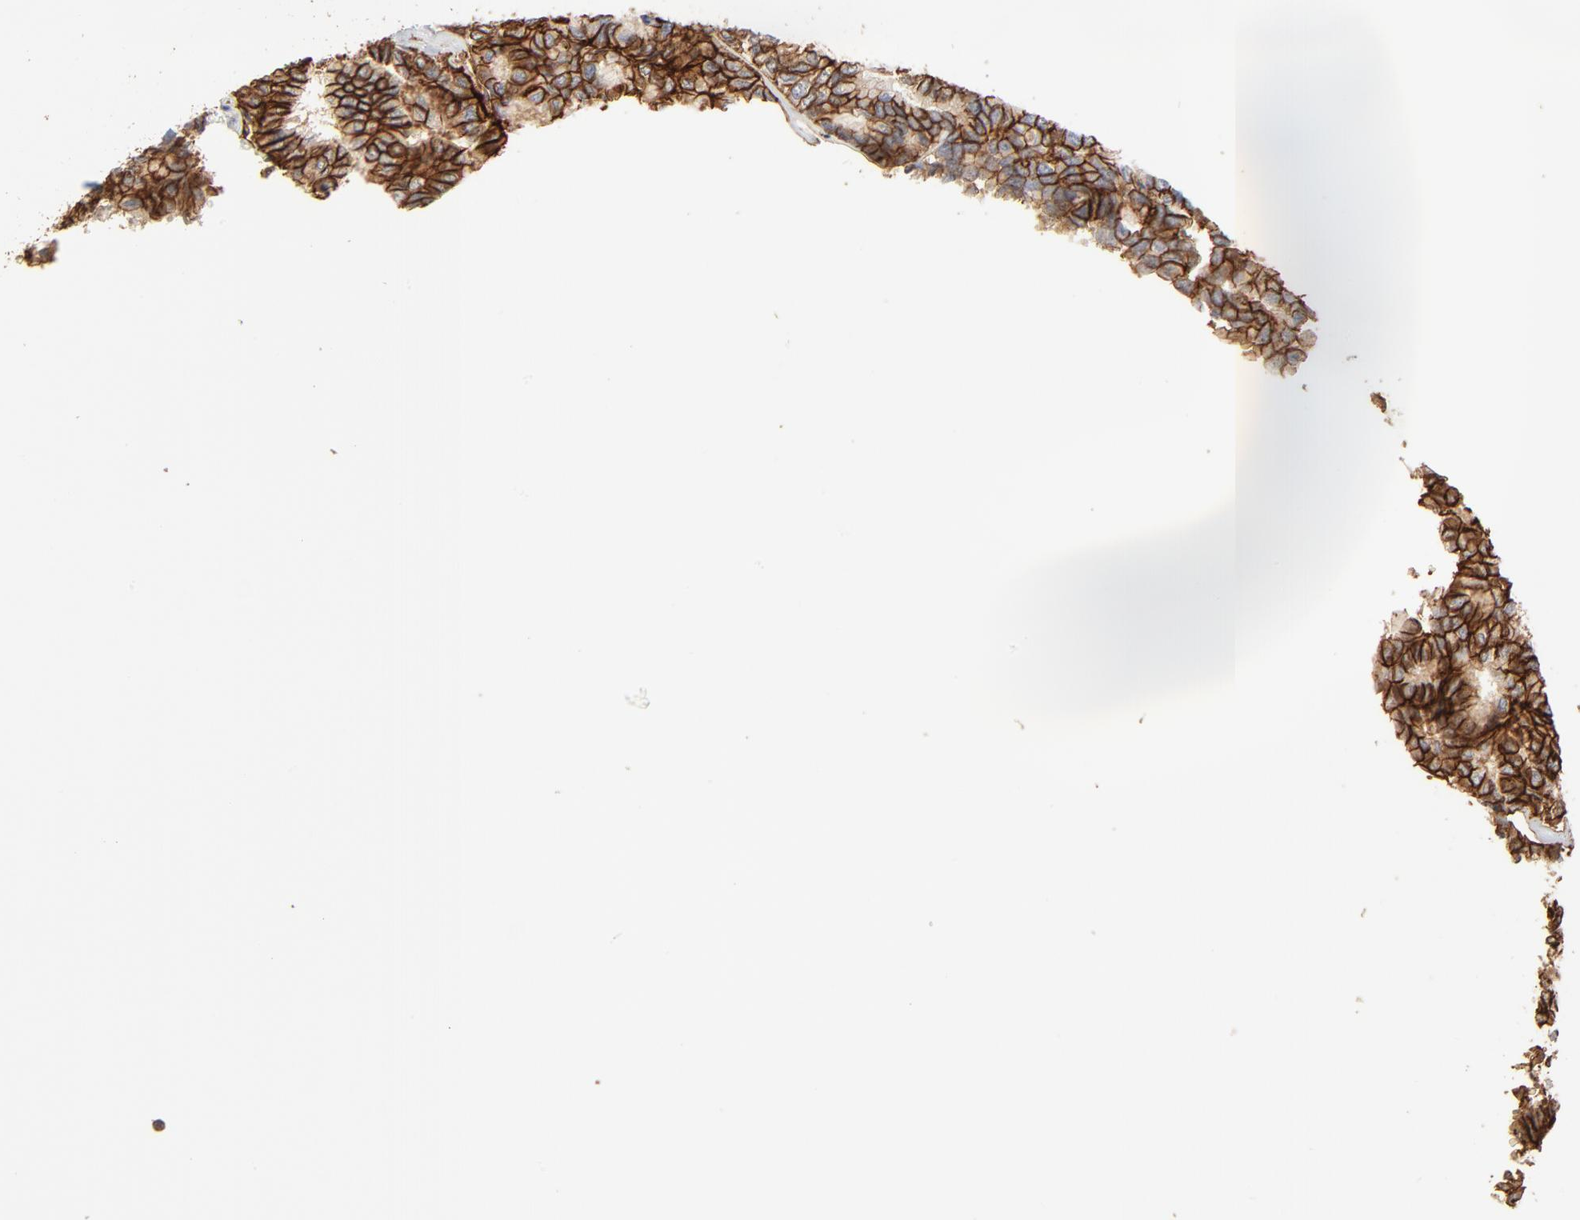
{"staining": {"intensity": "strong", "quantity": ">75%", "location": "cytoplasmic/membranous"}, "tissue": "thyroid cancer", "cell_type": "Tumor cells", "image_type": "cancer", "snomed": [{"axis": "morphology", "description": "Papillary adenocarcinoma, NOS"}, {"axis": "topography", "description": "Thyroid gland"}], "caption": "An immunohistochemistry (IHC) photomicrograph of neoplastic tissue is shown. Protein staining in brown highlights strong cytoplasmic/membranous positivity in thyroid cancer within tumor cells.", "gene": "EPCAM", "patient": {"sex": "female", "age": 35}}